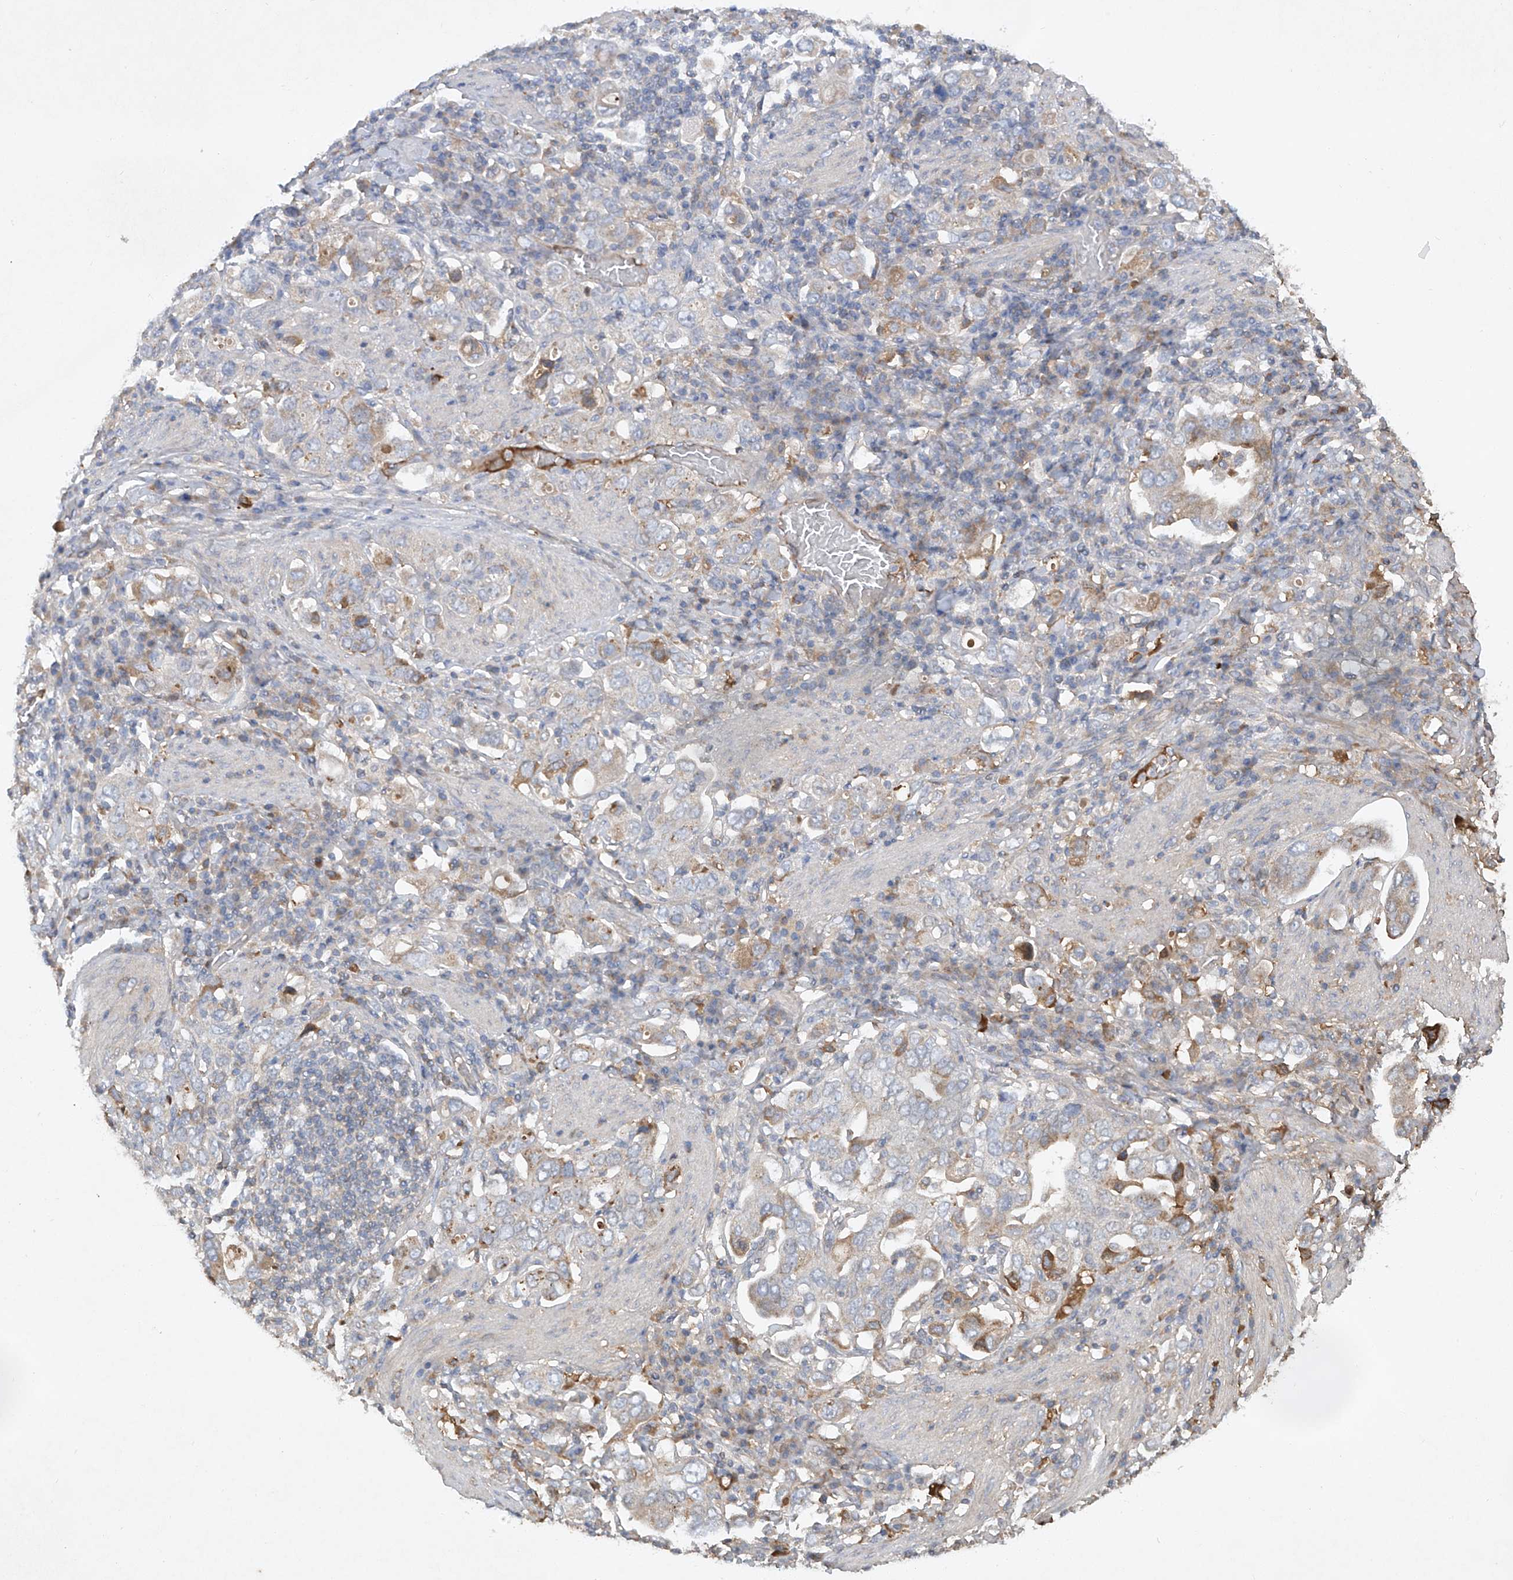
{"staining": {"intensity": "weak", "quantity": "<25%", "location": "cytoplasmic/membranous"}, "tissue": "stomach cancer", "cell_type": "Tumor cells", "image_type": "cancer", "snomed": [{"axis": "morphology", "description": "Adenocarcinoma, NOS"}, {"axis": "topography", "description": "Stomach, upper"}], "caption": "Immunohistochemical staining of stomach cancer exhibits no significant staining in tumor cells. (Stains: DAB (3,3'-diaminobenzidine) immunohistochemistry (IHC) with hematoxylin counter stain, Microscopy: brightfield microscopy at high magnification).", "gene": "HAS3", "patient": {"sex": "male", "age": 62}}